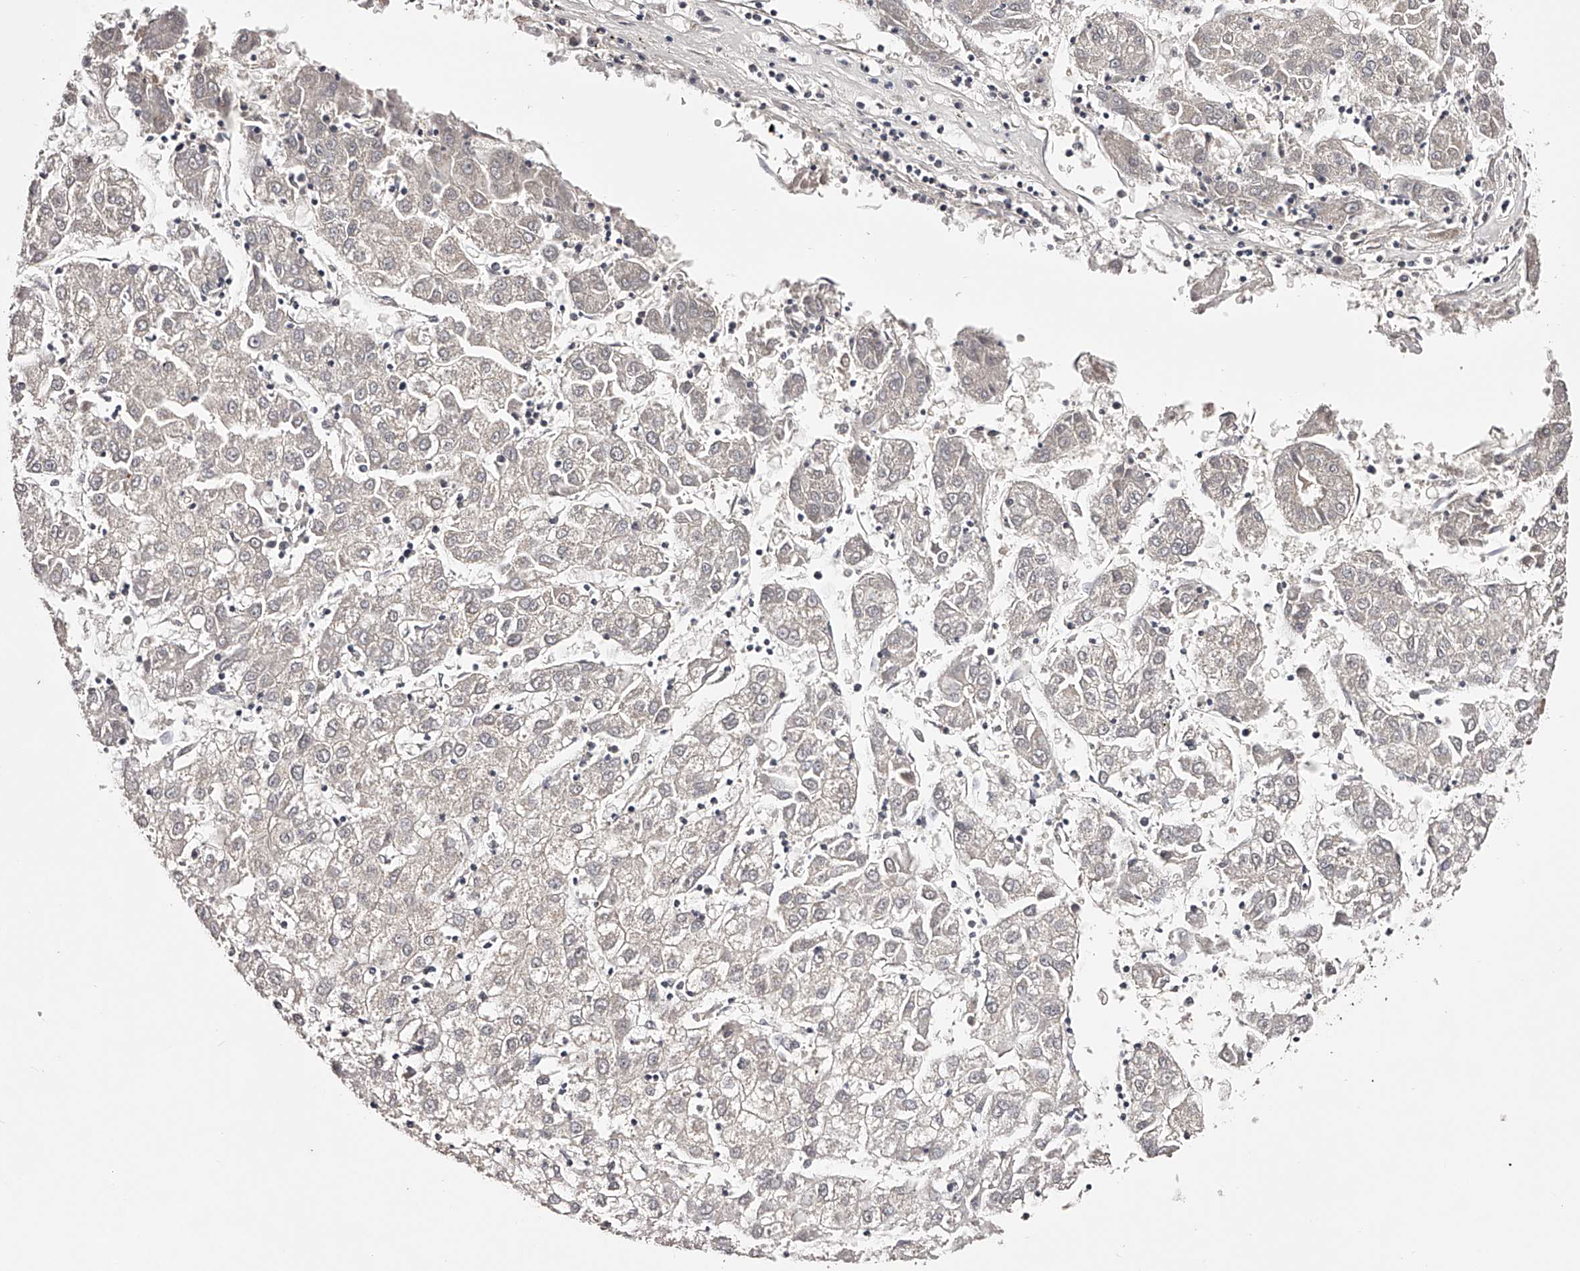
{"staining": {"intensity": "negative", "quantity": "none", "location": "none"}, "tissue": "liver cancer", "cell_type": "Tumor cells", "image_type": "cancer", "snomed": [{"axis": "morphology", "description": "Carcinoma, Hepatocellular, NOS"}, {"axis": "topography", "description": "Liver"}], "caption": "Human liver hepatocellular carcinoma stained for a protein using IHC shows no positivity in tumor cells.", "gene": "USP21", "patient": {"sex": "male", "age": 72}}